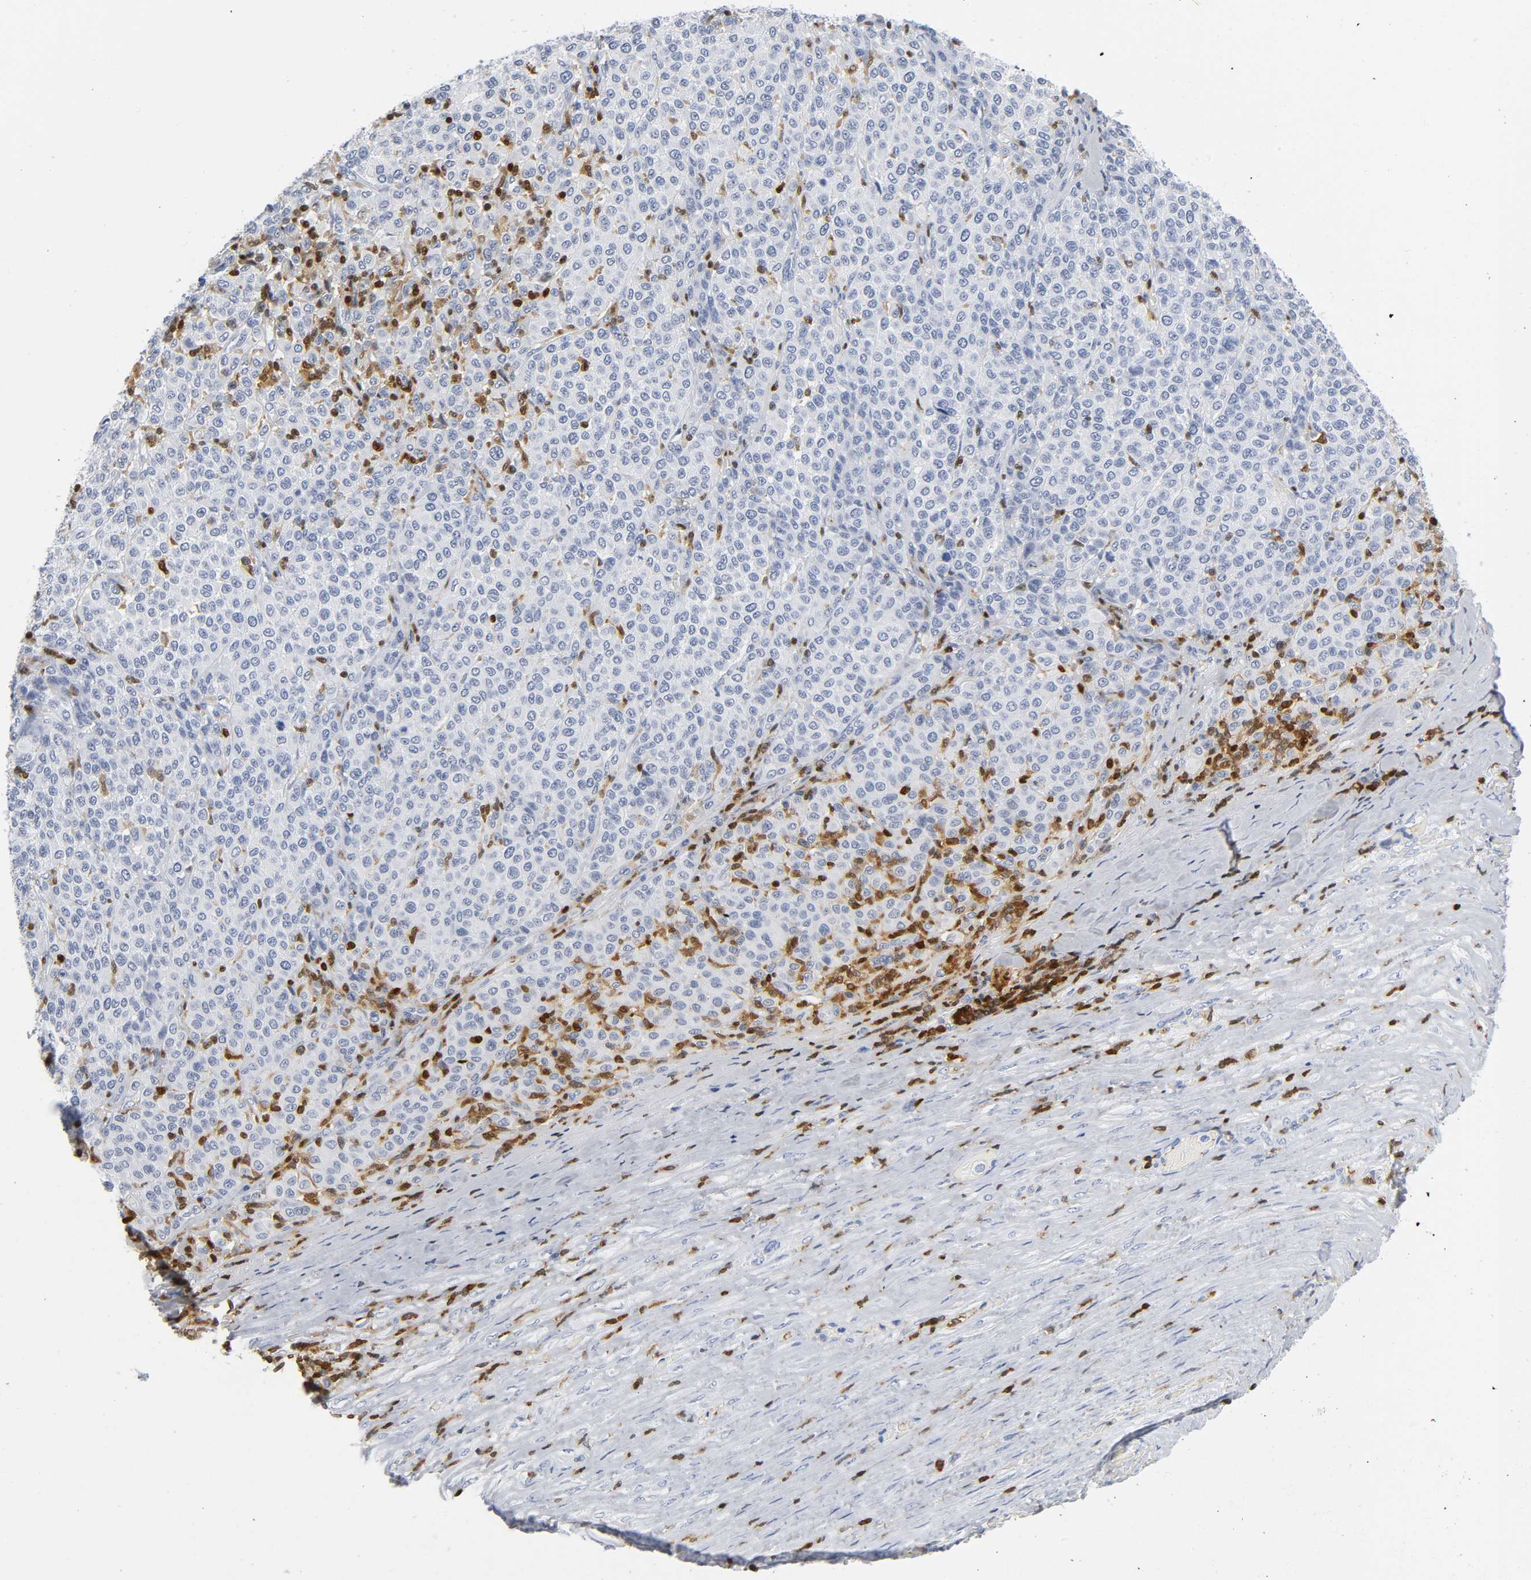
{"staining": {"intensity": "negative", "quantity": "none", "location": "none"}, "tissue": "melanoma", "cell_type": "Tumor cells", "image_type": "cancer", "snomed": [{"axis": "morphology", "description": "Malignant melanoma, Metastatic site"}, {"axis": "topography", "description": "Pancreas"}], "caption": "Immunohistochemical staining of human melanoma demonstrates no significant staining in tumor cells.", "gene": "DOK2", "patient": {"sex": "female", "age": 30}}